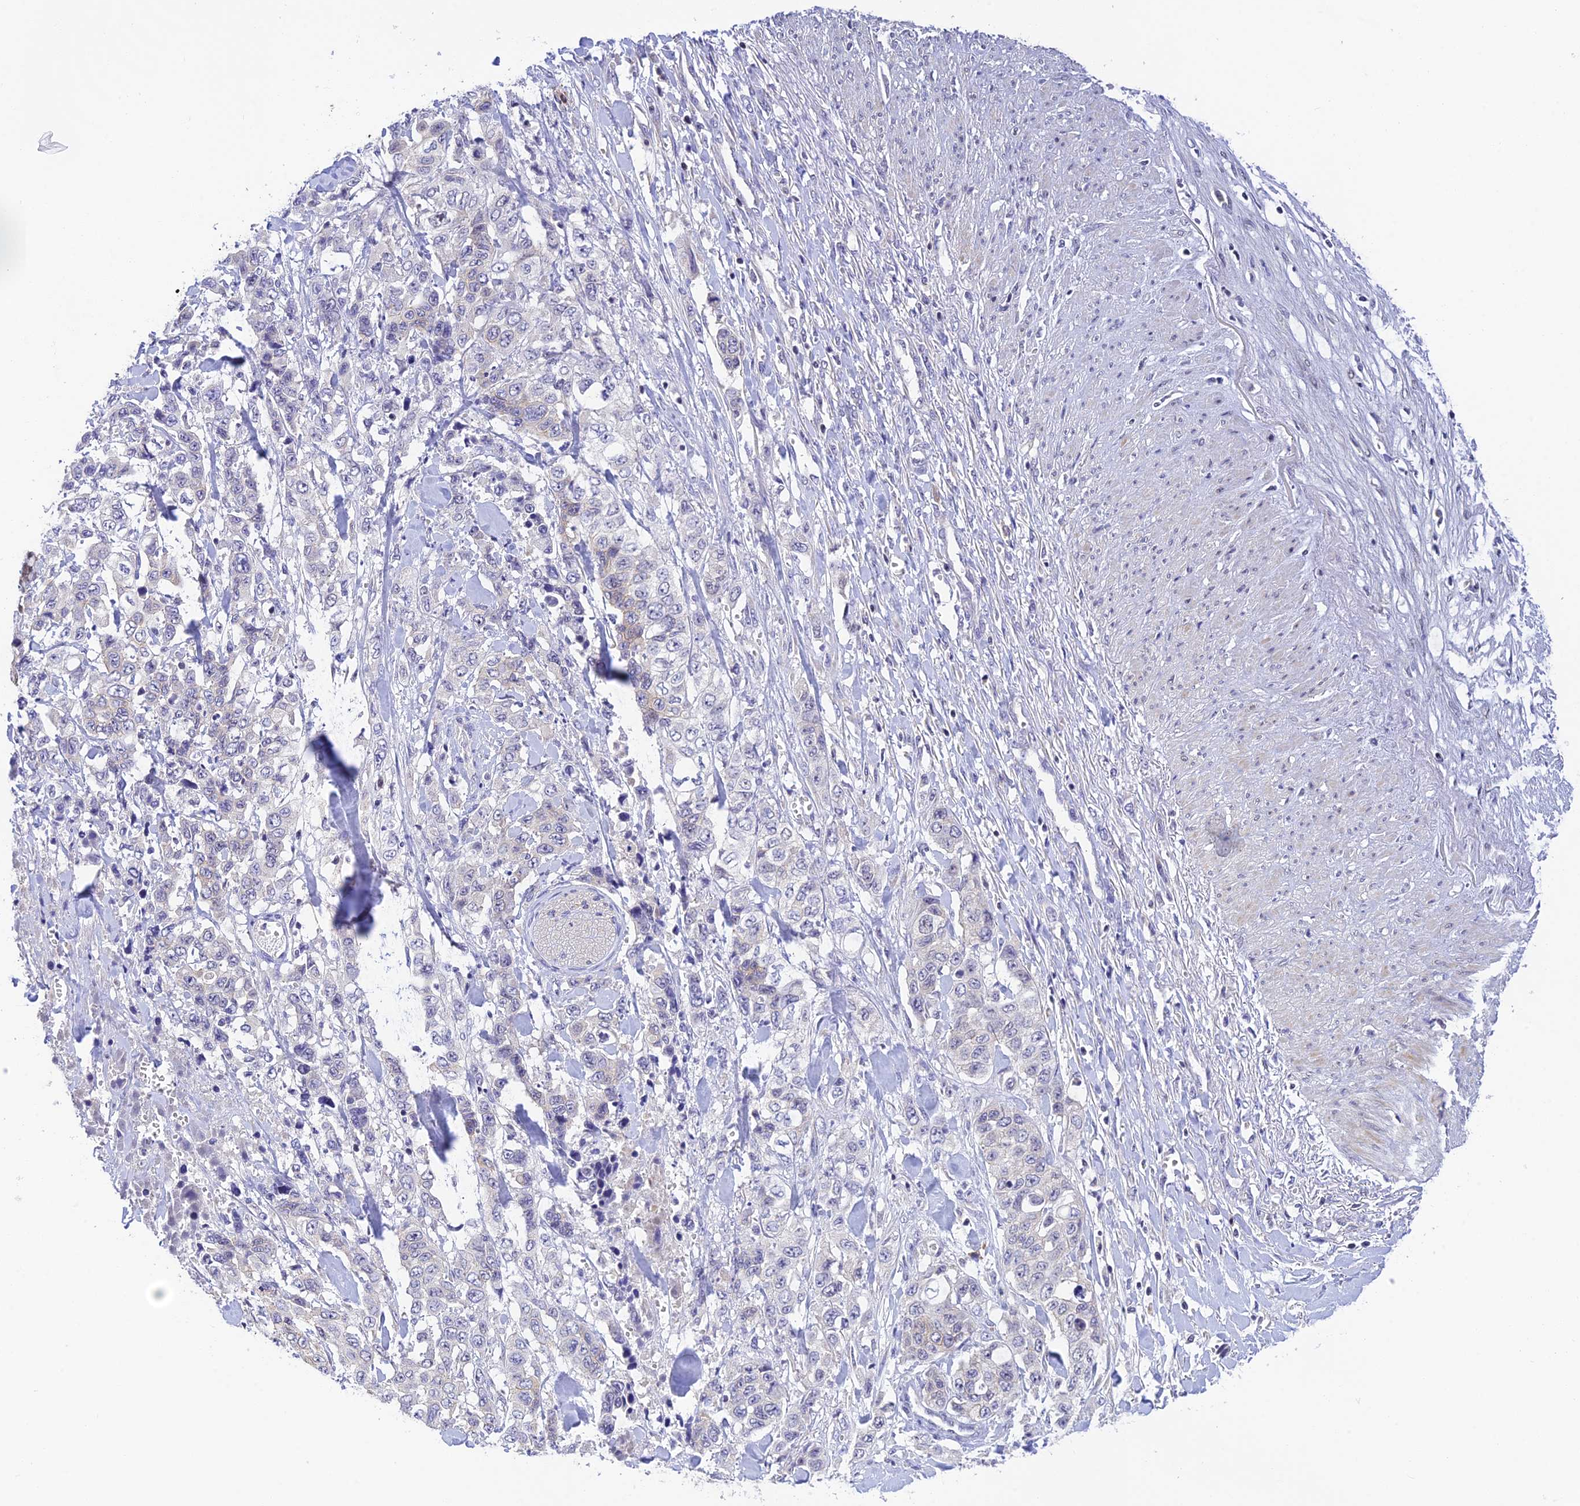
{"staining": {"intensity": "weak", "quantity": "<25%", "location": "nuclear"}, "tissue": "stomach cancer", "cell_type": "Tumor cells", "image_type": "cancer", "snomed": [{"axis": "morphology", "description": "Adenocarcinoma, NOS"}, {"axis": "topography", "description": "Stomach, upper"}], "caption": "The image displays no significant positivity in tumor cells of stomach cancer (adenocarcinoma).", "gene": "THAP11", "patient": {"sex": "male", "age": 62}}